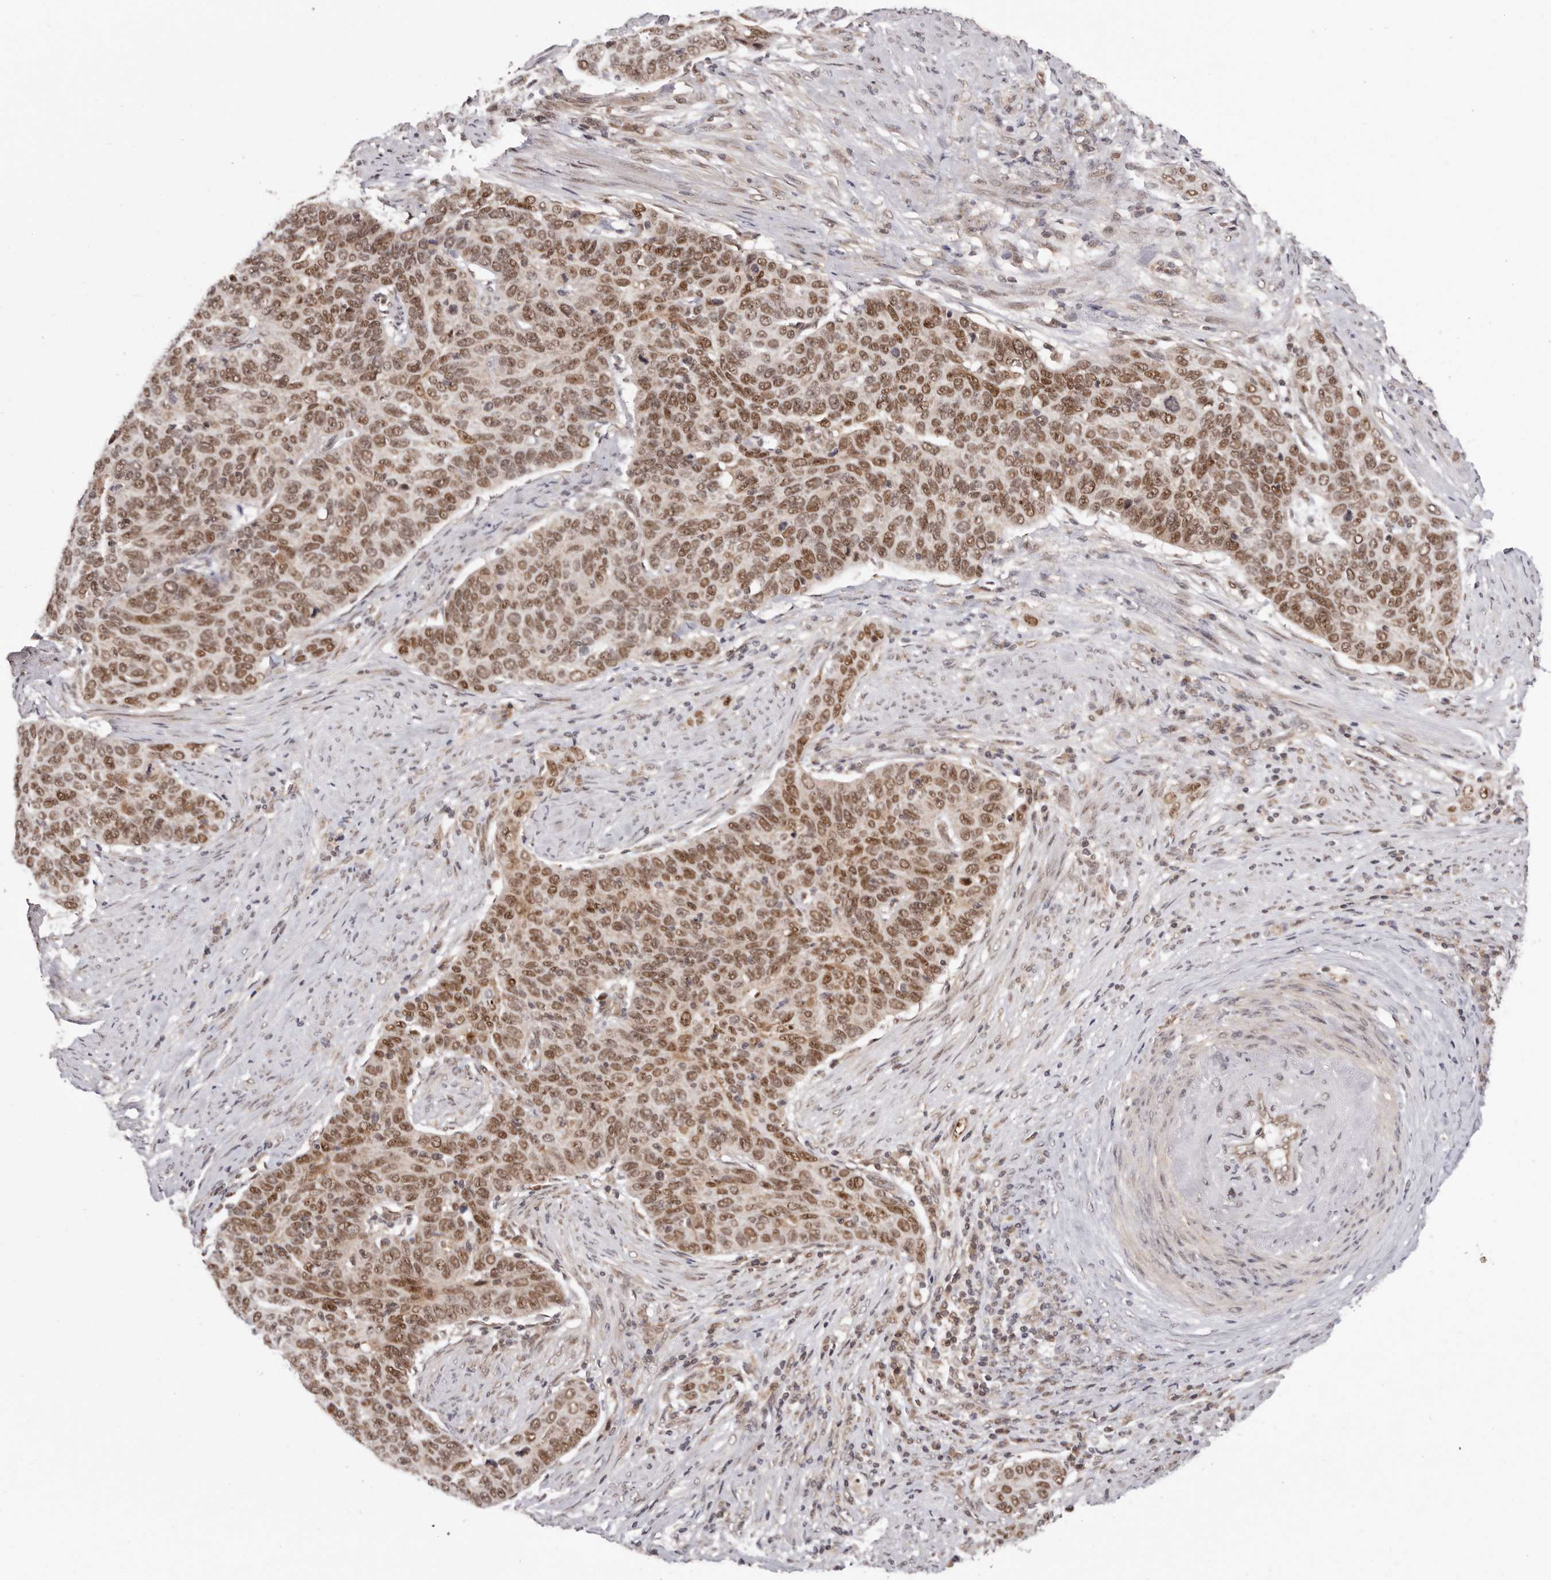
{"staining": {"intensity": "moderate", "quantity": ">75%", "location": "nuclear"}, "tissue": "cervical cancer", "cell_type": "Tumor cells", "image_type": "cancer", "snomed": [{"axis": "morphology", "description": "Squamous cell carcinoma, NOS"}, {"axis": "topography", "description": "Cervix"}], "caption": "Protein analysis of cervical cancer tissue exhibits moderate nuclear positivity in approximately >75% of tumor cells. (DAB (3,3'-diaminobenzidine) IHC, brown staining for protein, blue staining for nuclei).", "gene": "MED8", "patient": {"sex": "female", "age": 60}}